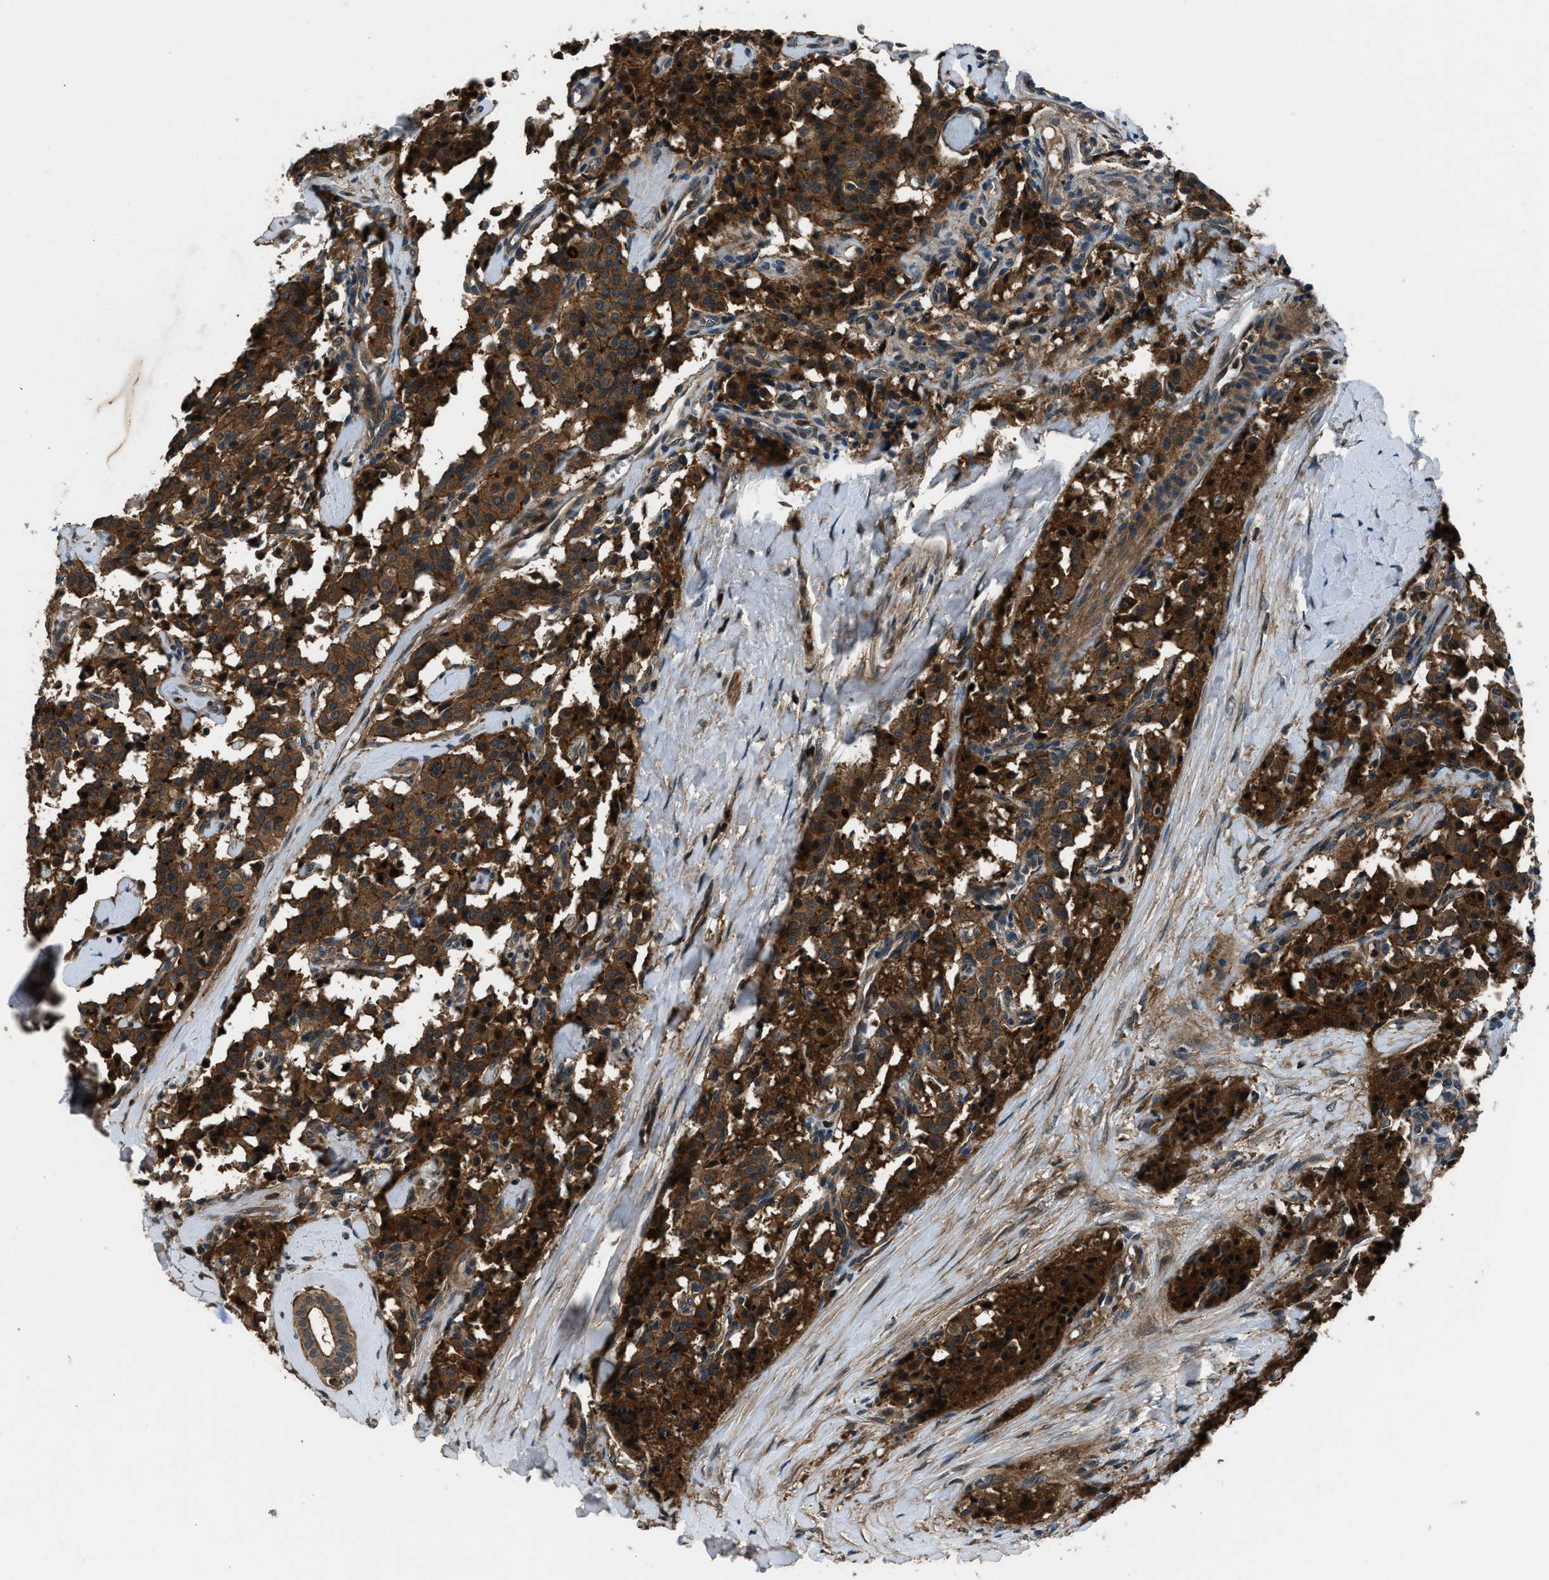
{"staining": {"intensity": "strong", "quantity": ">75%", "location": "cytoplasmic/membranous"}, "tissue": "carcinoid", "cell_type": "Tumor cells", "image_type": "cancer", "snomed": [{"axis": "morphology", "description": "Carcinoid, malignant, NOS"}, {"axis": "topography", "description": "Lung"}], "caption": "Tumor cells demonstrate high levels of strong cytoplasmic/membranous staining in approximately >75% of cells in human carcinoid.", "gene": "ARHGEF11", "patient": {"sex": "male", "age": 30}}